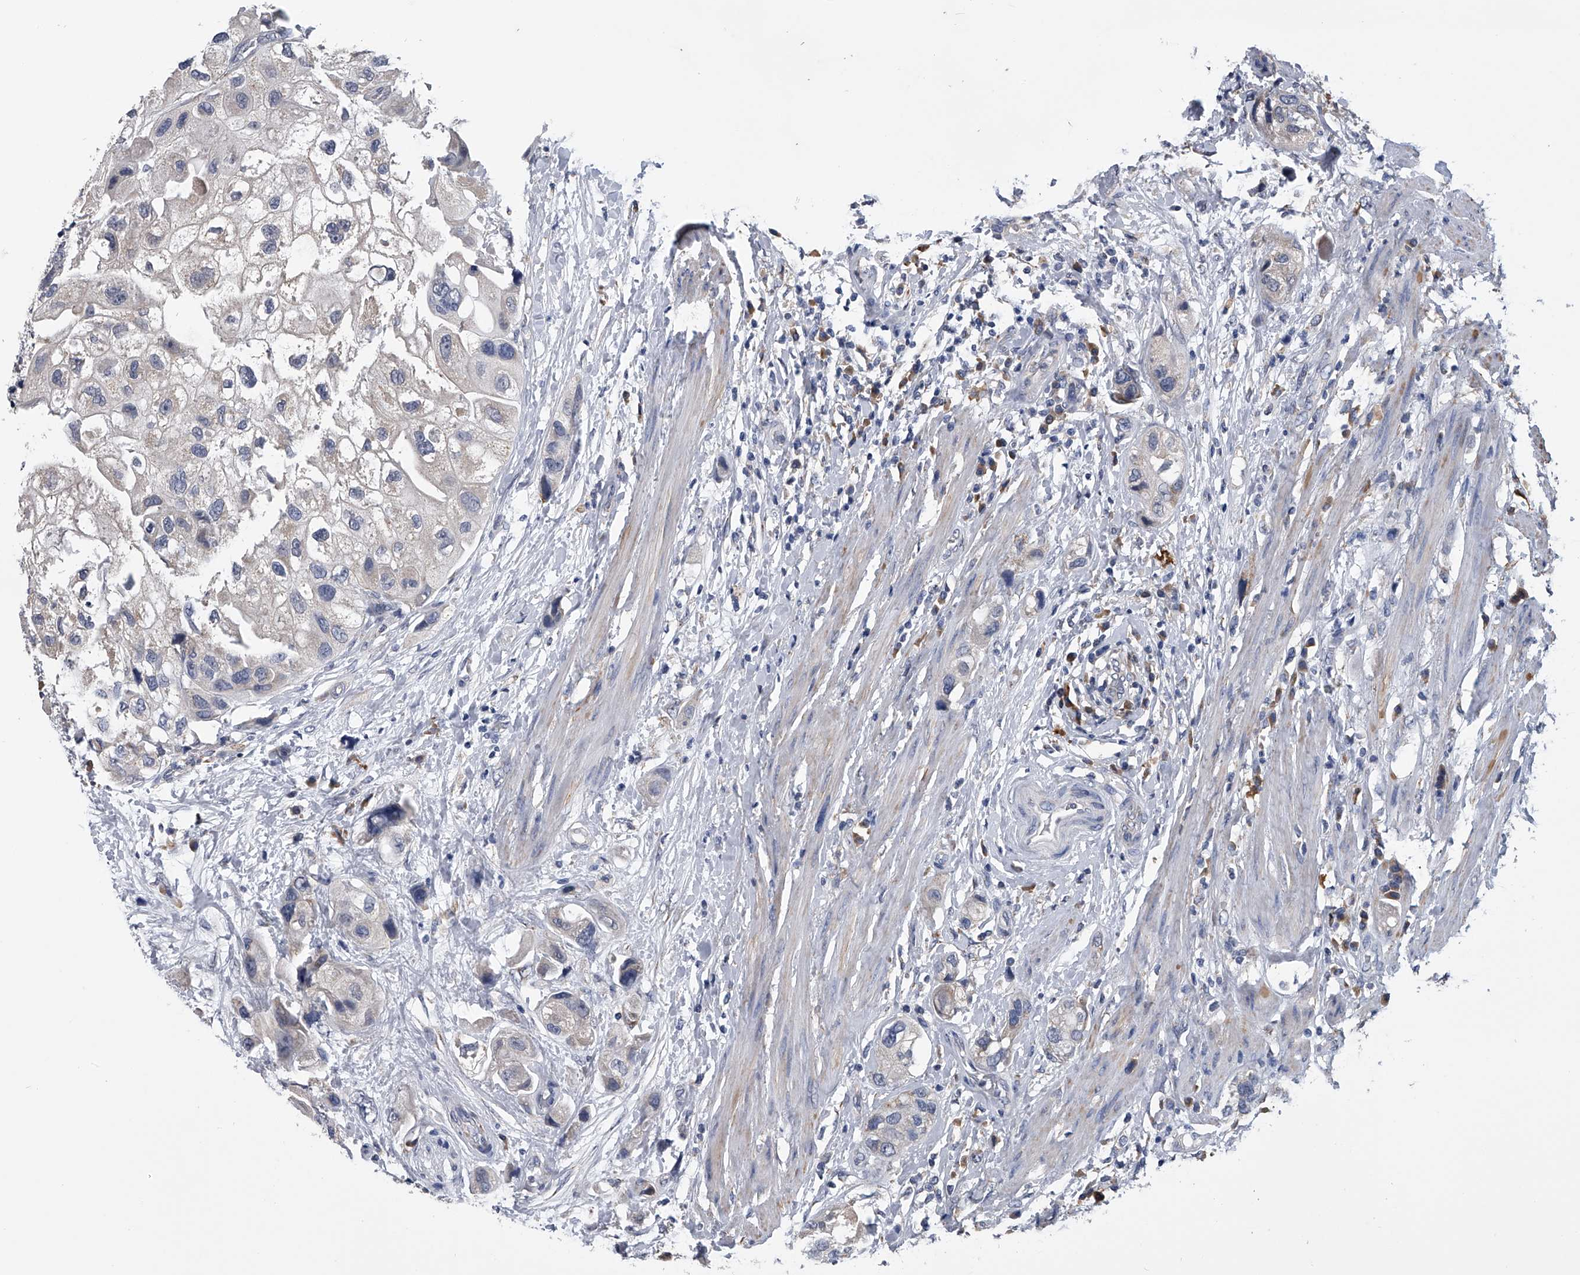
{"staining": {"intensity": "negative", "quantity": "none", "location": "none"}, "tissue": "urothelial cancer", "cell_type": "Tumor cells", "image_type": "cancer", "snomed": [{"axis": "morphology", "description": "Urothelial carcinoma, High grade"}, {"axis": "topography", "description": "Urinary bladder"}], "caption": "Immunohistochemistry micrograph of neoplastic tissue: human urothelial cancer stained with DAB (3,3'-diaminobenzidine) exhibits no significant protein staining in tumor cells.", "gene": "OAT", "patient": {"sex": "female", "age": 64}}